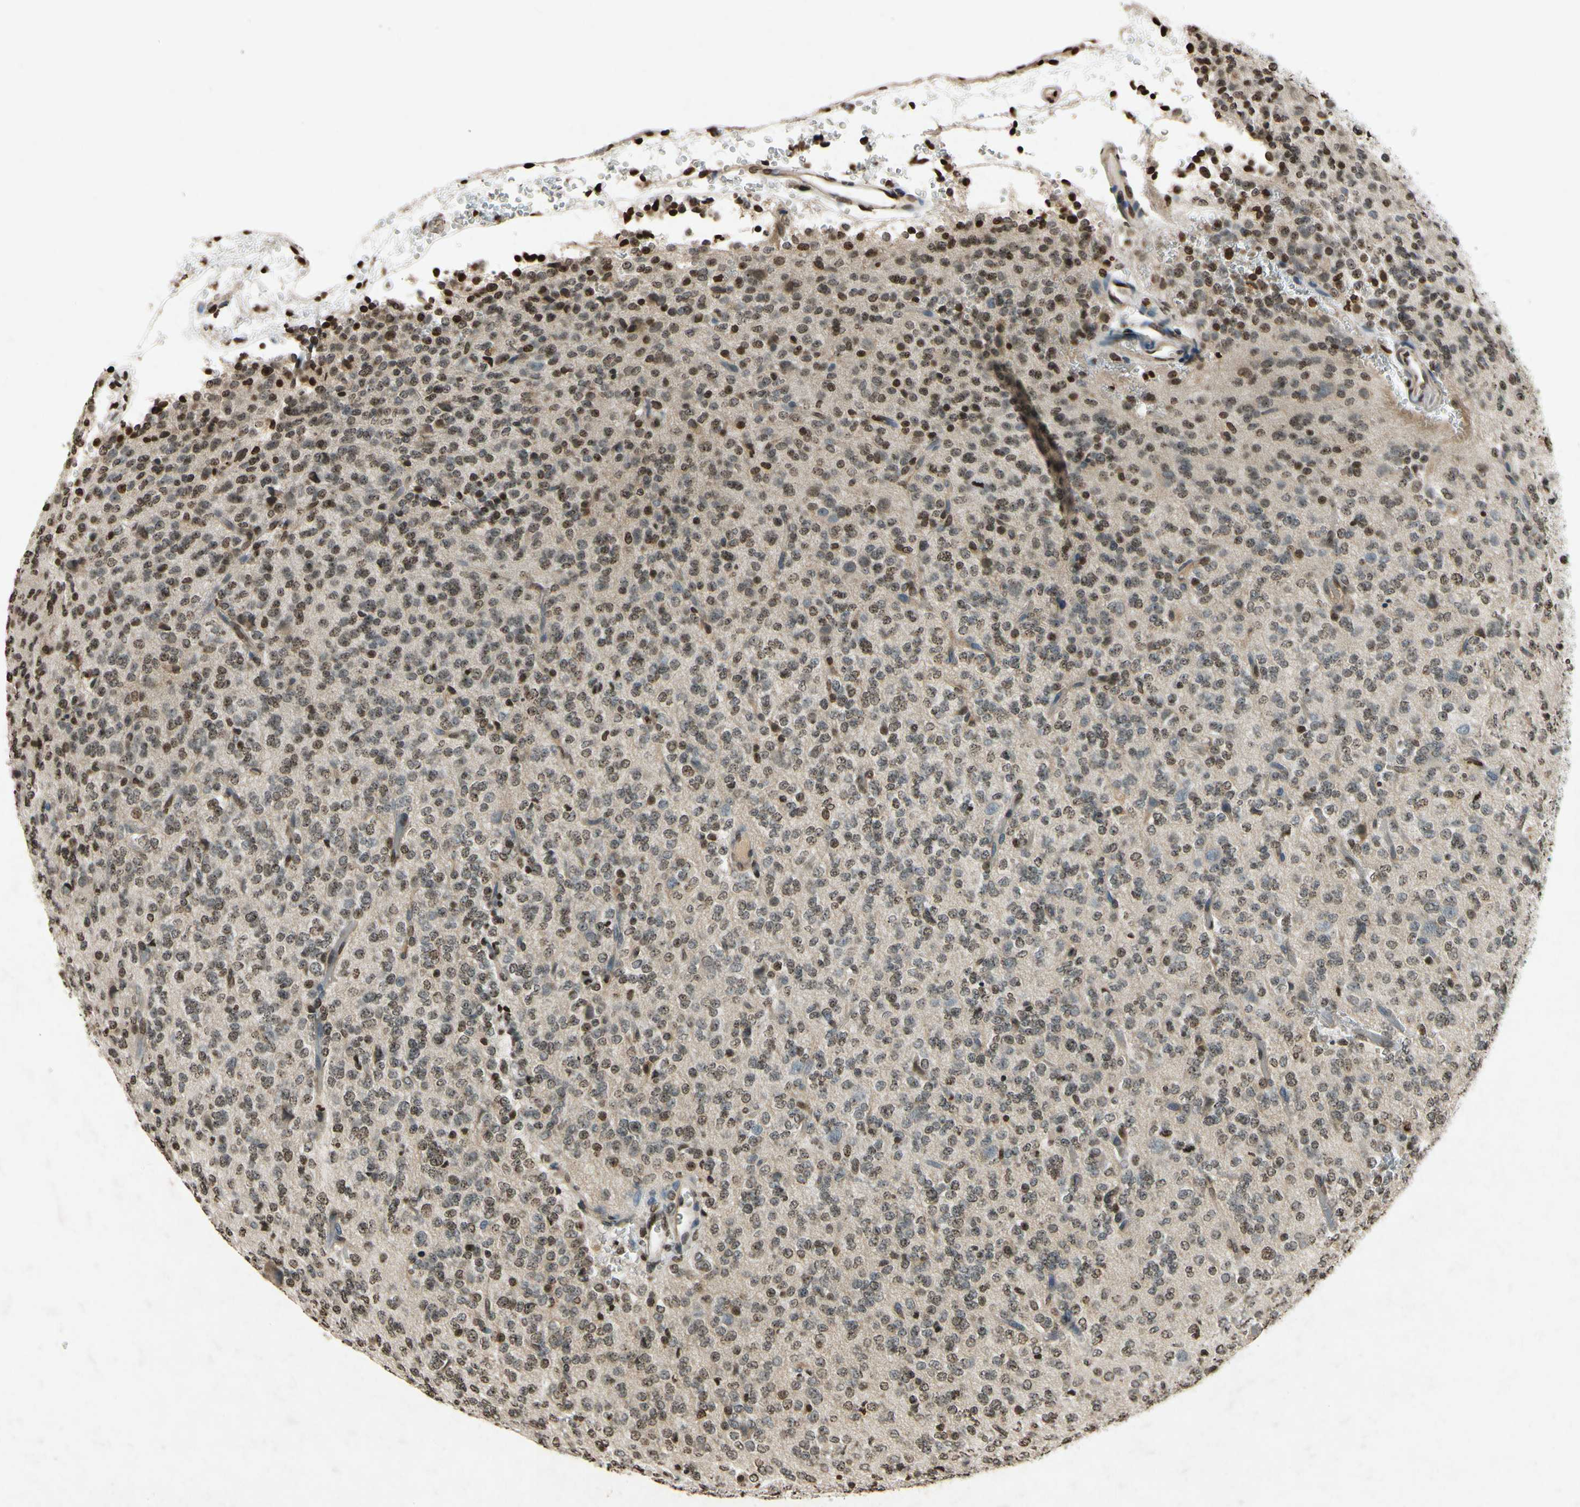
{"staining": {"intensity": "moderate", "quantity": "25%-75%", "location": "nuclear"}, "tissue": "glioma", "cell_type": "Tumor cells", "image_type": "cancer", "snomed": [{"axis": "morphology", "description": "Glioma, malignant, Low grade"}, {"axis": "topography", "description": "Brain"}], "caption": "There is medium levels of moderate nuclear positivity in tumor cells of malignant glioma (low-grade), as demonstrated by immunohistochemical staining (brown color).", "gene": "HOXB3", "patient": {"sex": "male", "age": 38}}